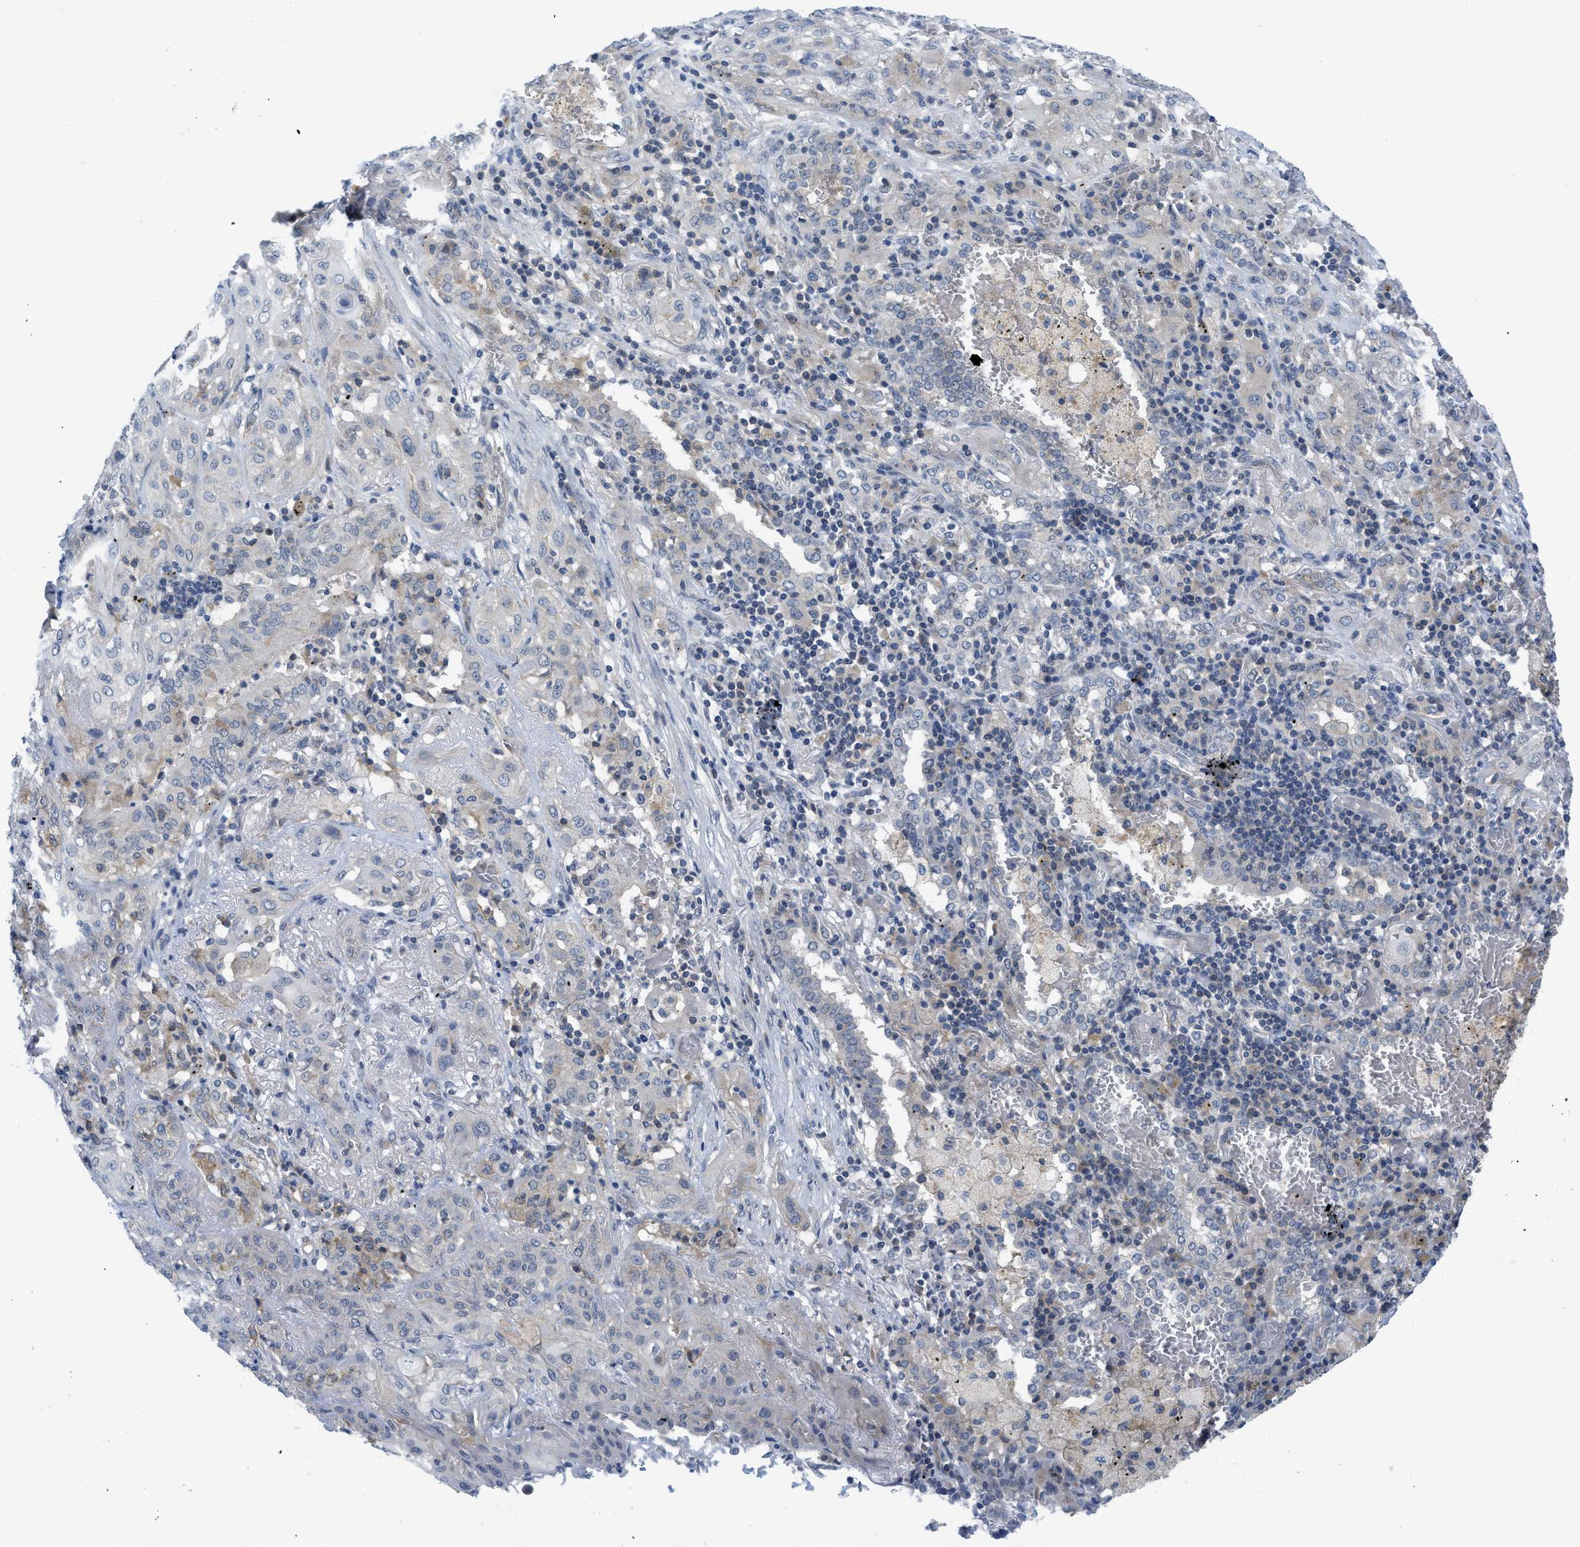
{"staining": {"intensity": "negative", "quantity": "none", "location": "none"}, "tissue": "lung cancer", "cell_type": "Tumor cells", "image_type": "cancer", "snomed": [{"axis": "morphology", "description": "Squamous cell carcinoma, NOS"}, {"axis": "topography", "description": "Lung"}], "caption": "IHC of human squamous cell carcinoma (lung) displays no staining in tumor cells. (DAB IHC with hematoxylin counter stain).", "gene": "TNFAIP1", "patient": {"sex": "female", "age": 47}}